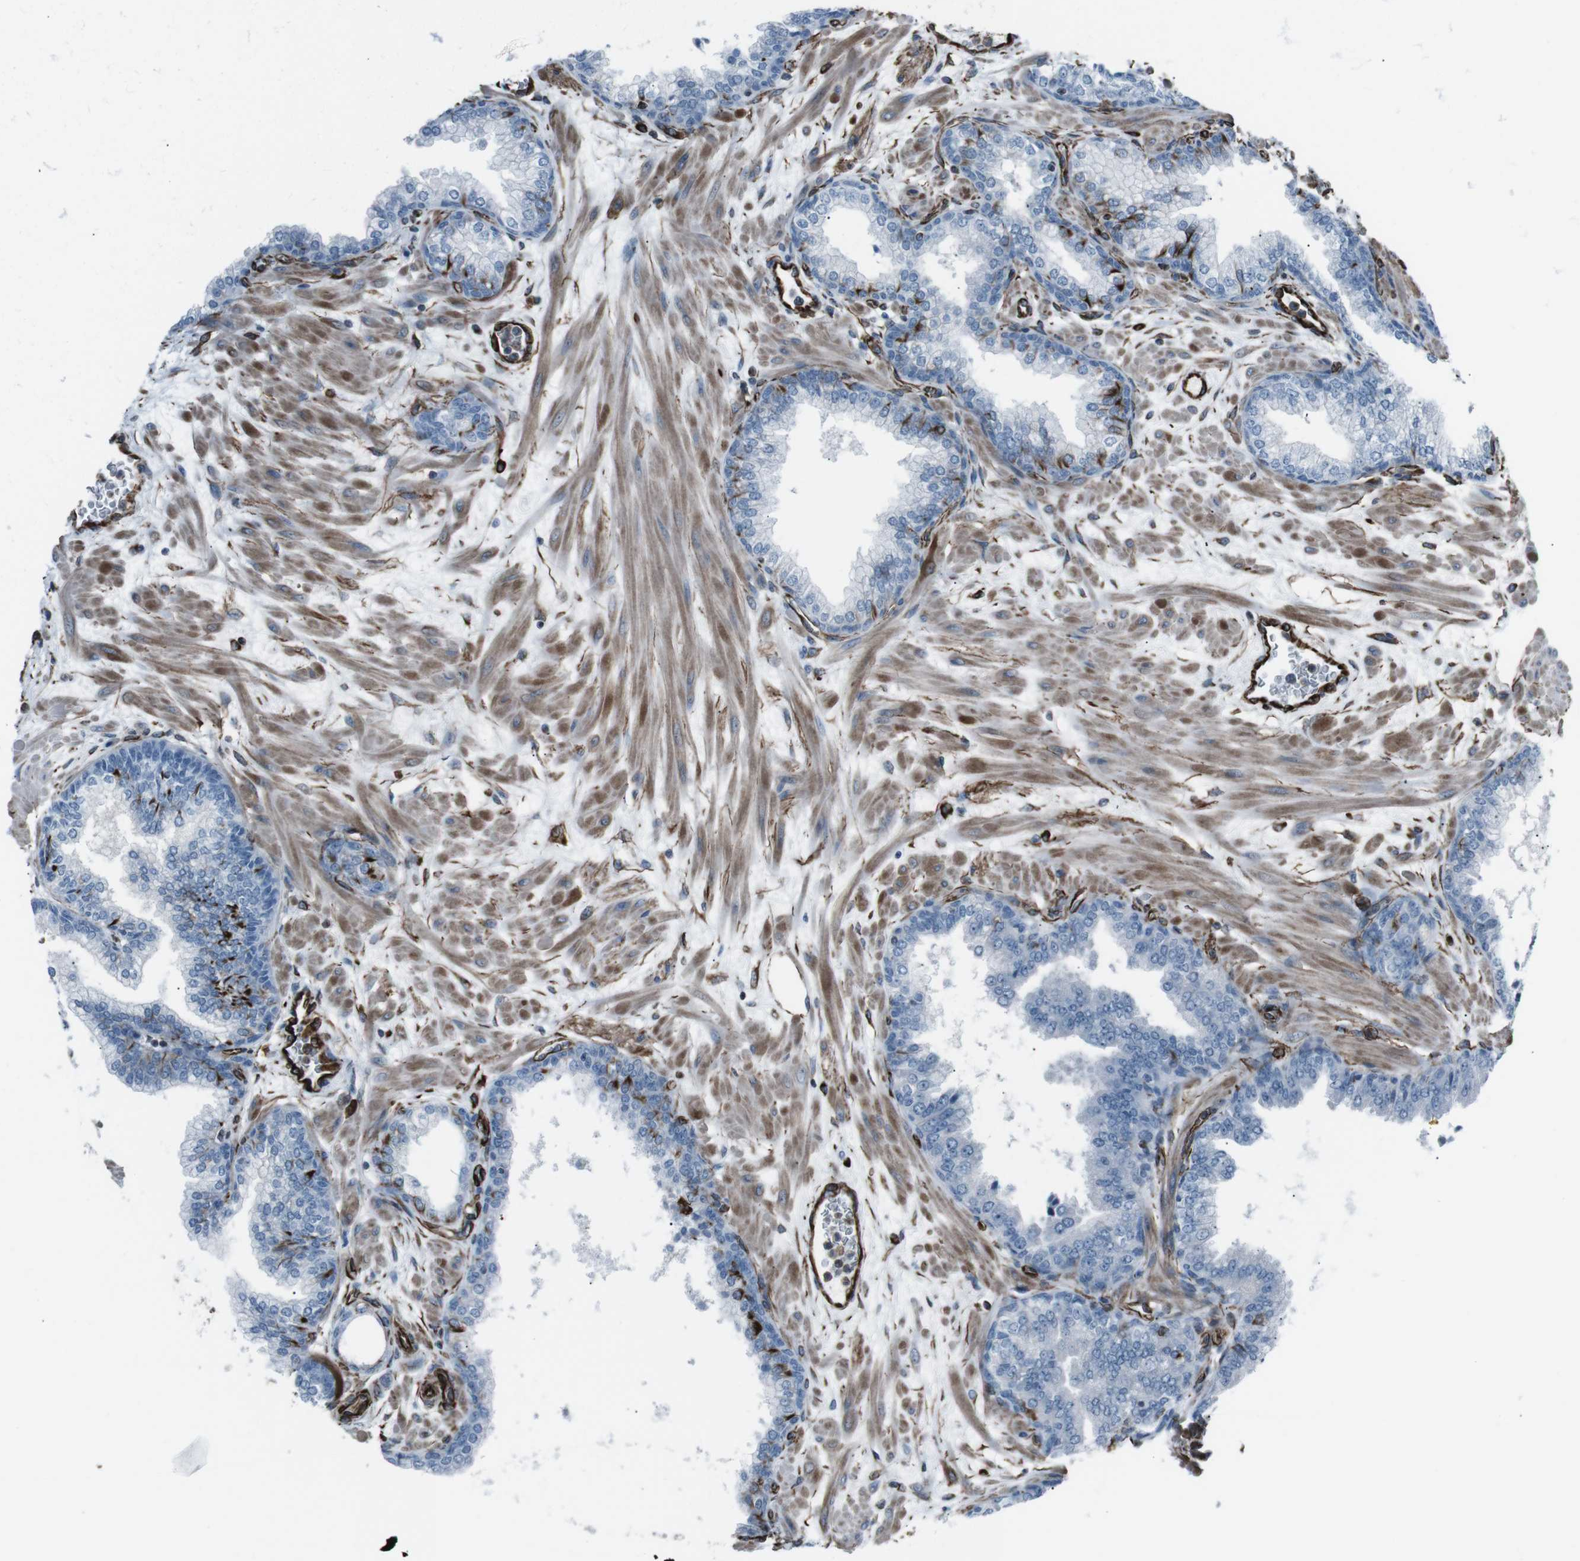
{"staining": {"intensity": "strong", "quantity": "<25%", "location": "cytoplasmic/membranous"}, "tissue": "prostate", "cell_type": "Glandular cells", "image_type": "normal", "snomed": [{"axis": "morphology", "description": "Normal tissue, NOS"}, {"axis": "morphology", "description": "Urothelial carcinoma, Low grade"}, {"axis": "topography", "description": "Urinary bladder"}, {"axis": "topography", "description": "Prostate"}], "caption": "An immunohistochemistry (IHC) image of benign tissue is shown. Protein staining in brown shows strong cytoplasmic/membranous positivity in prostate within glandular cells.", "gene": "ZDHHC6", "patient": {"sex": "male", "age": 60}}